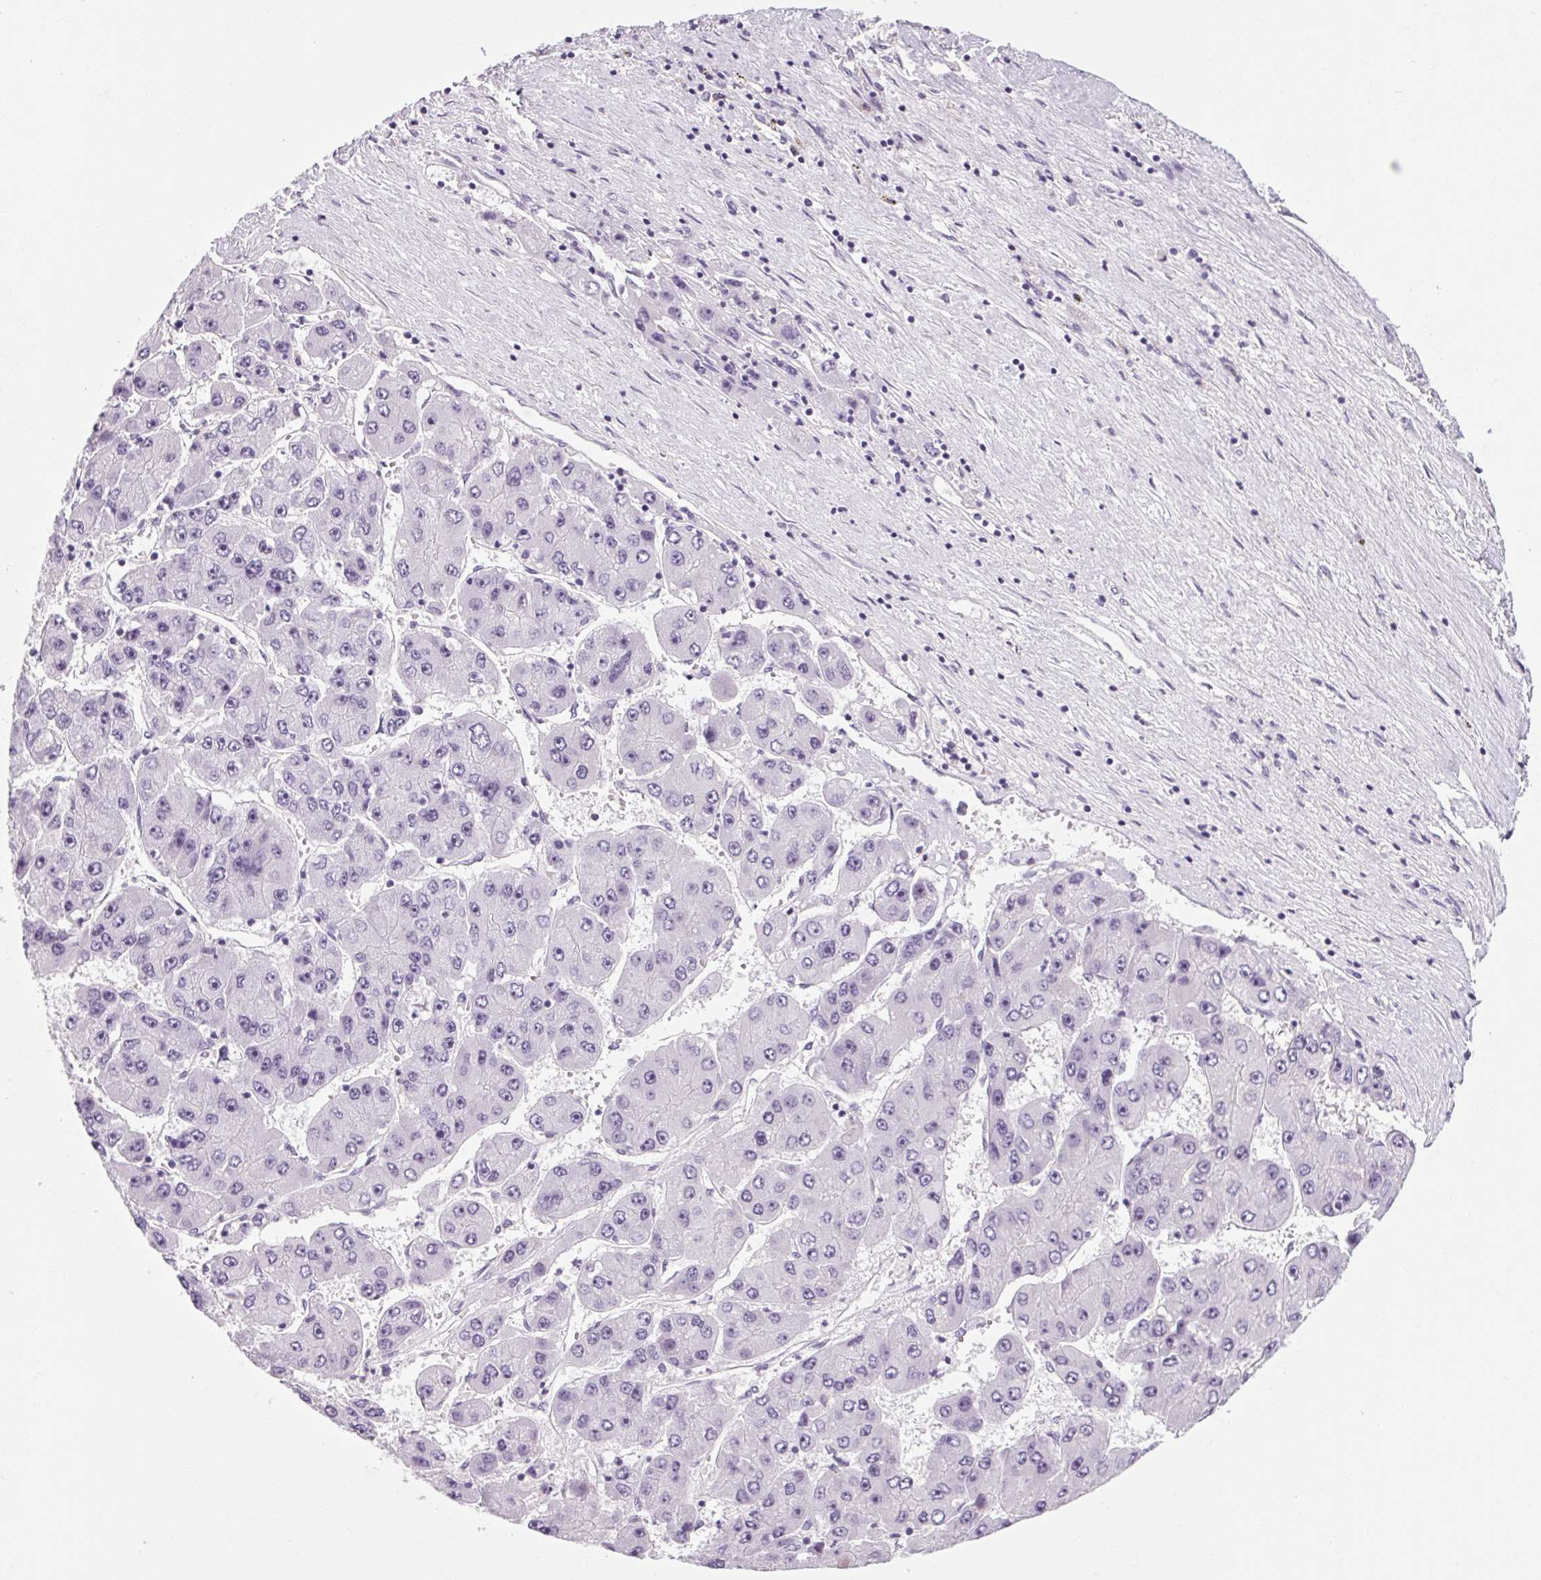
{"staining": {"intensity": "negative", "quantity": "none", "location": "none"}, "tissue": "liver cancer", "cell_type": "Tumor cells", "image_type": "cancer", "snomed": [{"axis": "morphology", "description": "Carcinoma, Hepatocellular, NOS"}, {"axis": "topography", "description": "Liver"}], "caption": "This is a micrograph of IHC staining of hepatocellular carcinoma (liver), which shows no positivity in tumor cells.", "gene": "POMC", "patient": {"sex": "female", "age": 61}}